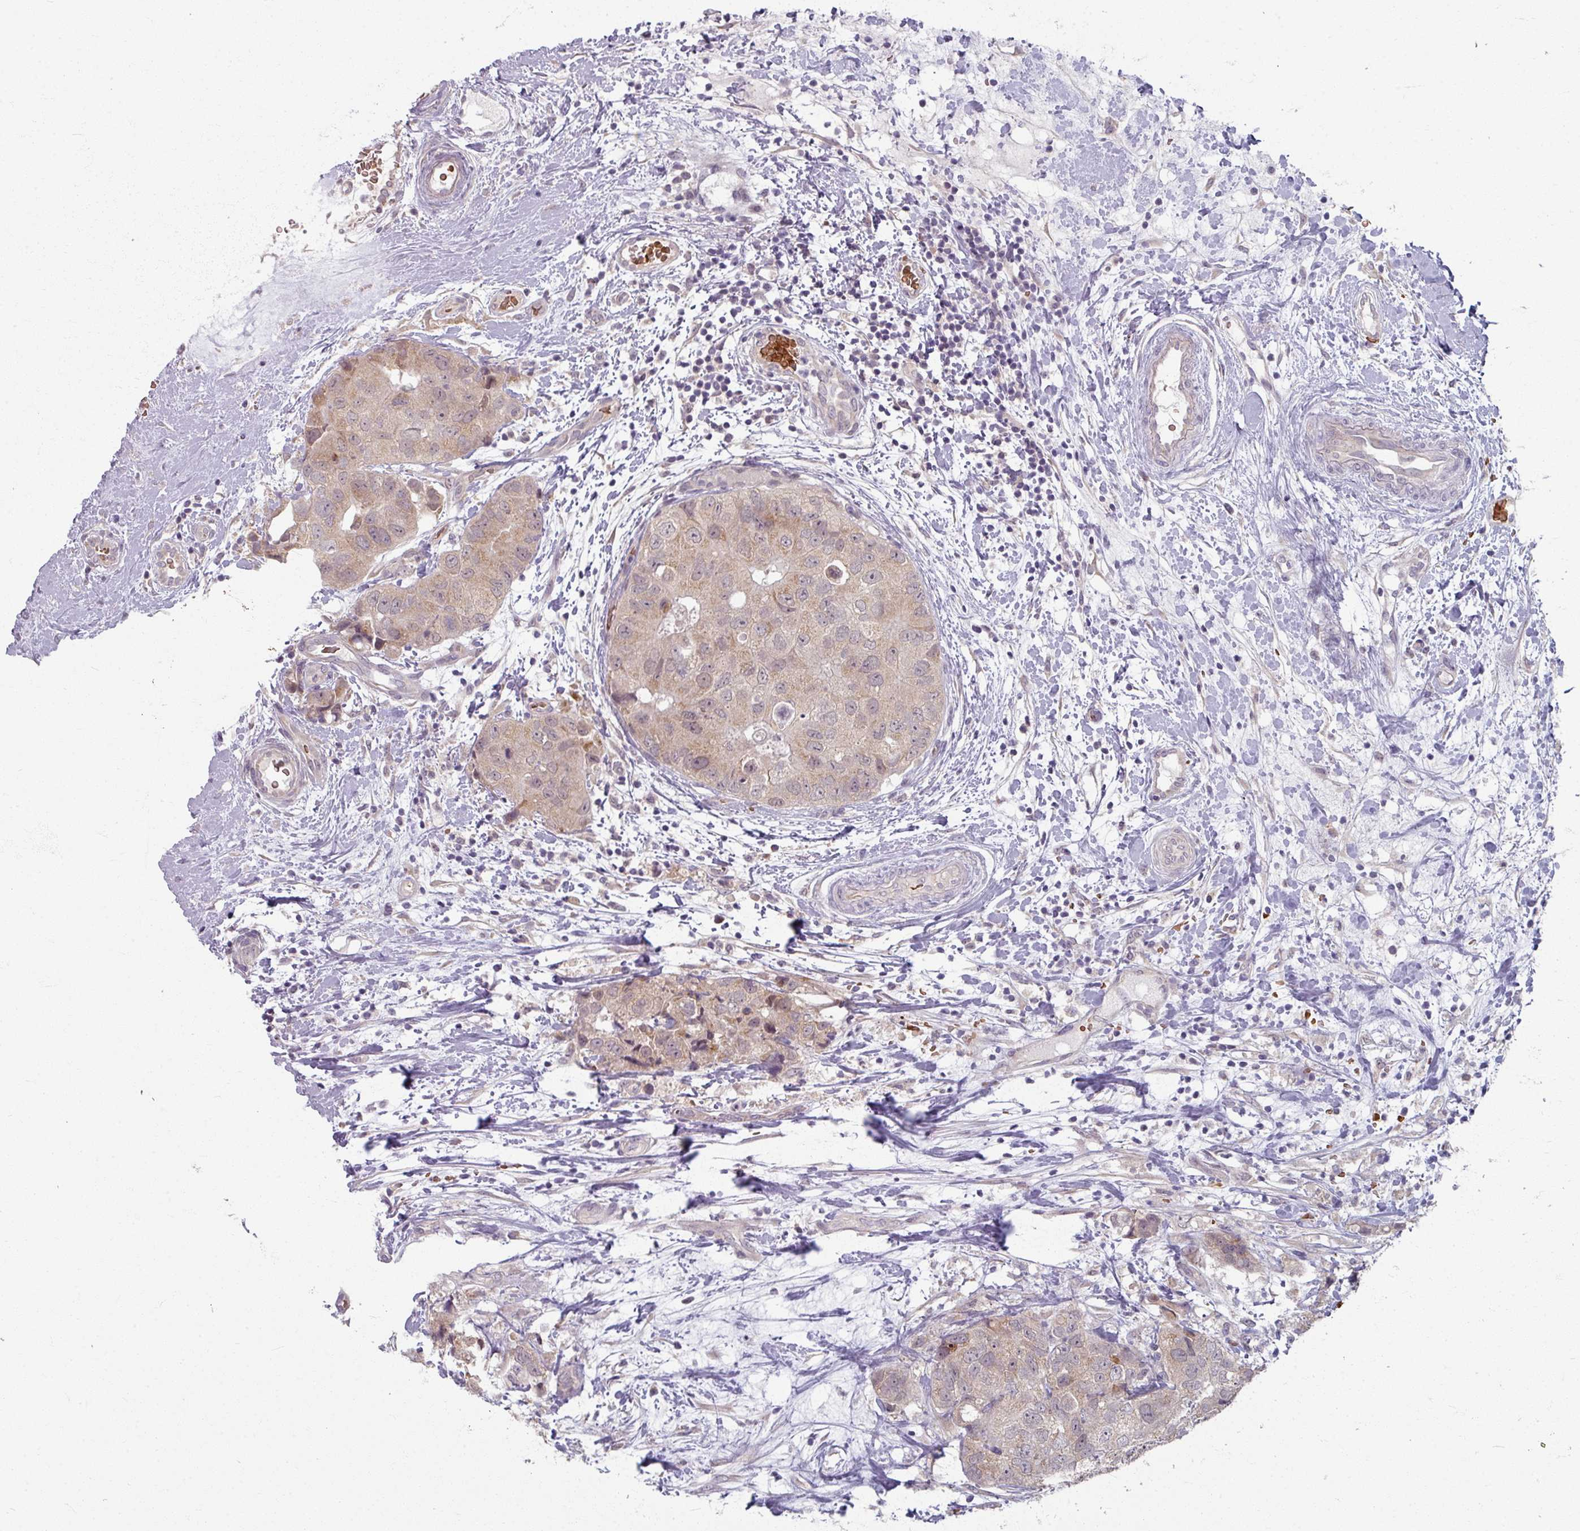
{"staining": {"intensity": "weak", "quantity": ">75%", "location": "cytoplasmic/membranous"}, "tissue": "breast cancer", "cell_type": "Tumor cells", "image_type": "cancer", "snomed": [{"axis": "morphology", "description": "Duct carcinoma"}, {"axis": "topography", "description": "Breast"}], "caption": "Immunohistochemical staining of infiltrating ductal carcinoma (breast) exhibits low levels of weak cytoplasmic/membranous protein expression in about >75% of tumor cells.", "gene": "KMT5C", "patient": {"sex": "female", "age": 62}}